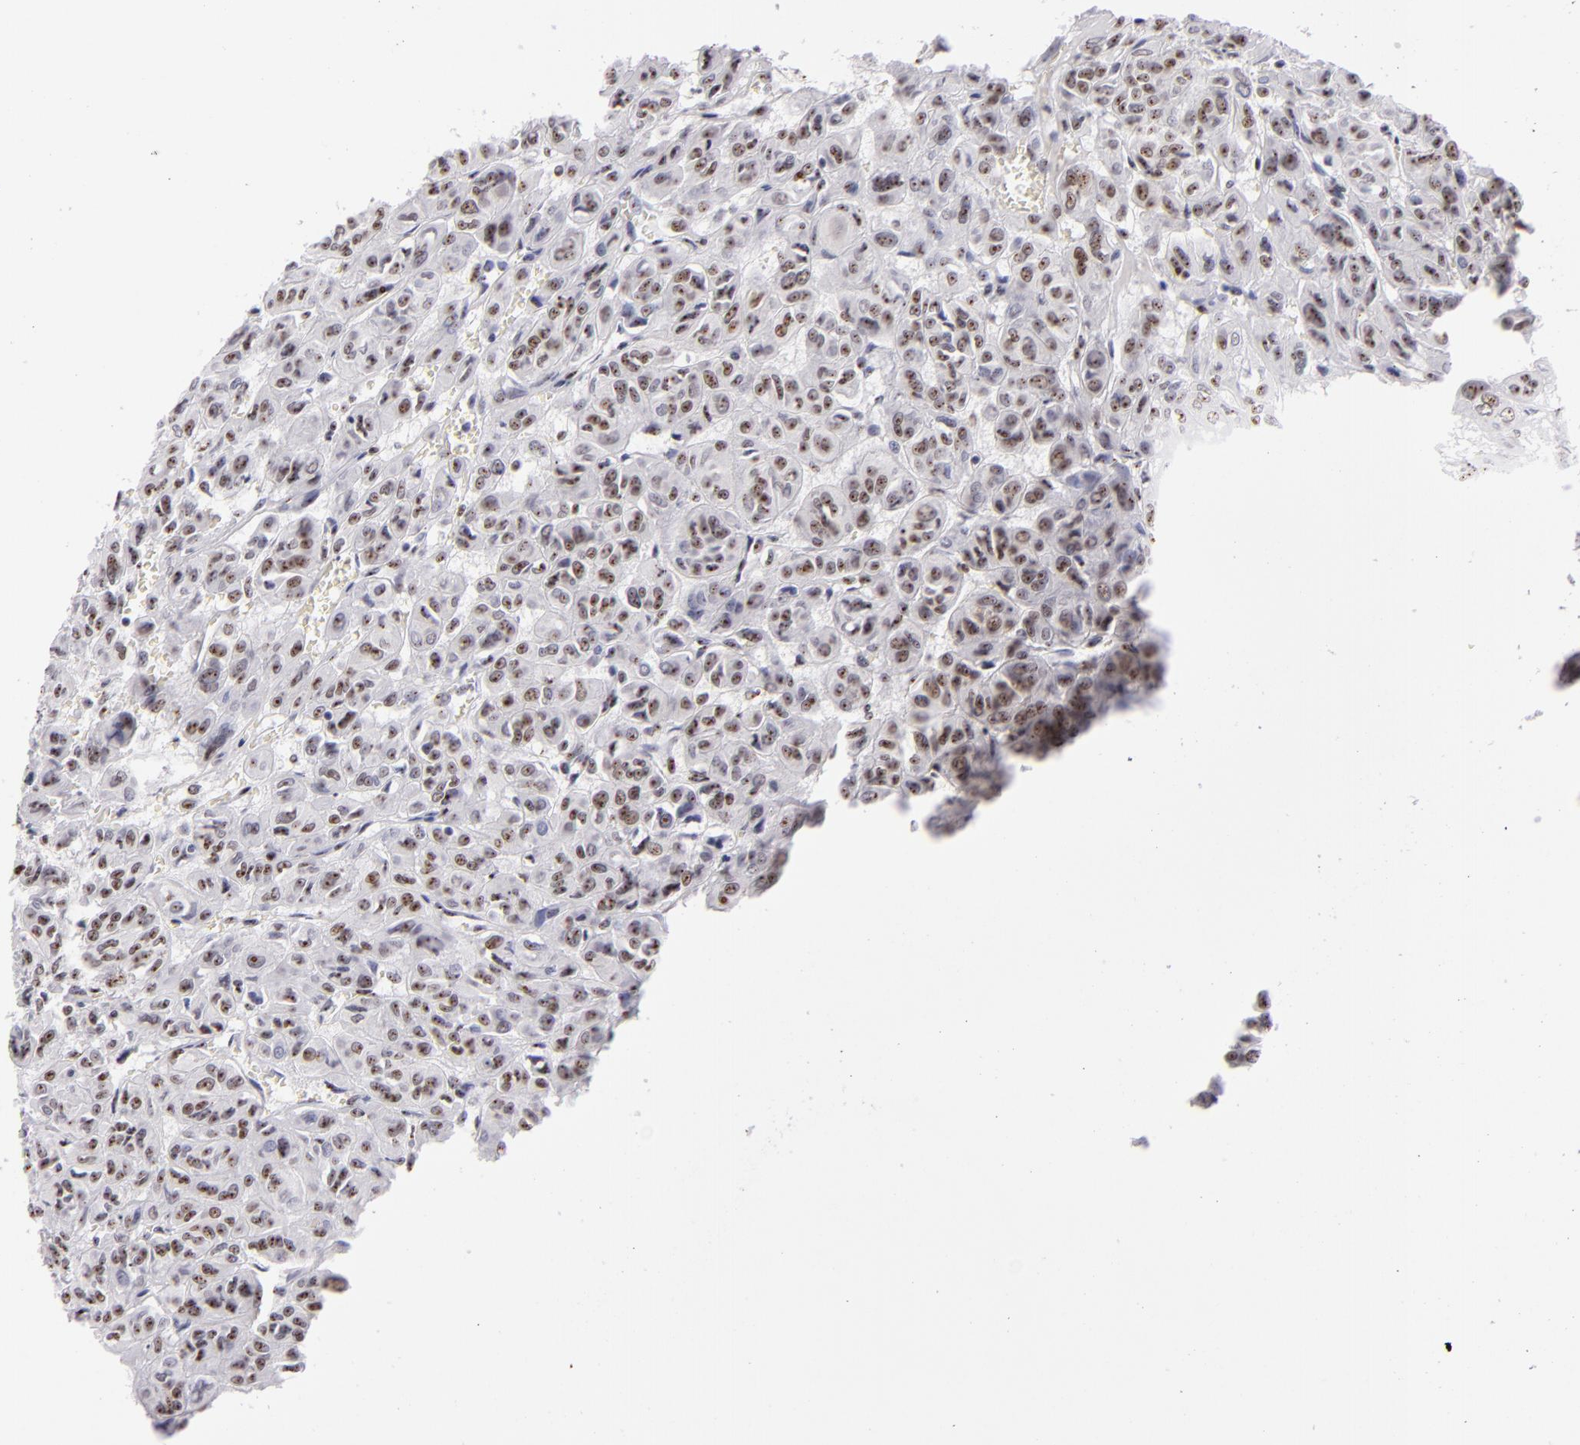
{"staining": {"intensity": "weak", "quantity": ">75%", "location": "nuclear"}, "tissue": "thyroid cancer", "cell_type": "Tumor cells", "image_type": "cancer", "snomed": [{"axis": "morphology", "description": "Follicular adenoma carcinoma, NOS"}, {"axis": "topography", "description": "Thyroid gland"}], "caption": "Tumor cells exhibit weak nuclear expression in approximately >75% of cells in follicular adenoma carcinoma (thyroid). Using DAB (3,3'-diaminobenzidine) (brown) and hematoxylin (blue) stains, captured at high magnification using brightfield microscopy.", "gene": "TOP3A", "patient": {"sex": "female", "age": 71}}